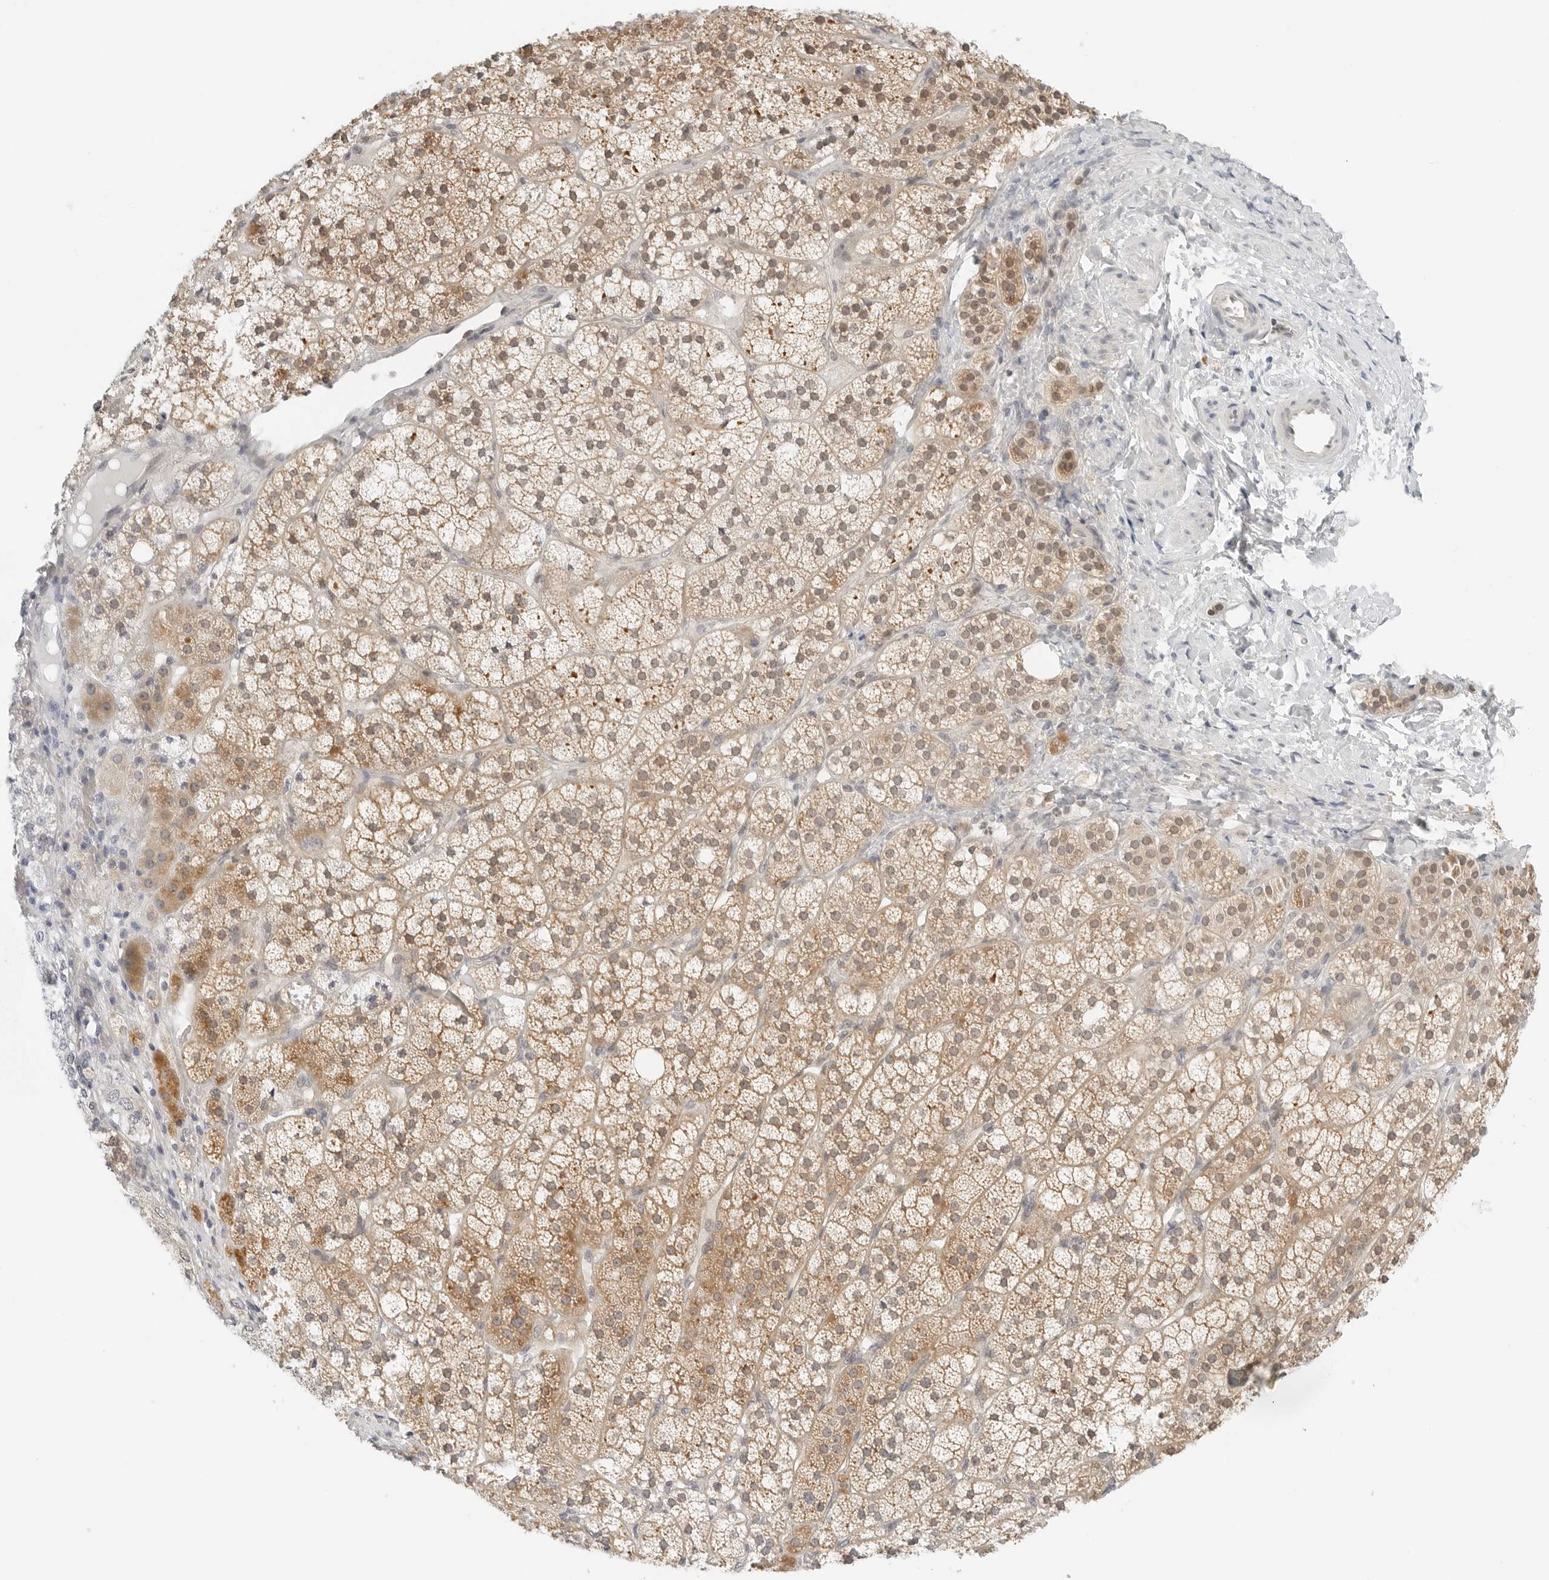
{"staining": {"intensity": "moderate", "quantity": ">75%", "location": "cytoplasmic/membranous"}, "tissue": "adrenal gland", "cell_type": "Glandular cells", "image_type": "normal", "snomed": [{"axis": "morphology", "description": "Normal tissue, NOS"}, {"axis": "topography", "description": "Adrenal gland"}], "caption": "The micrograph displays immunohistochemical staining of benign adrenal gland. There is moderate cytoplasmic/membranous positivity is identified in about >75% of glandular cells. (DAB (3,3'-diaminobenzidine) = brown stain, brightfield microscopy at high magnification).", "gene": "IQCC", "patient": {"sex": "female", "age": 44}}